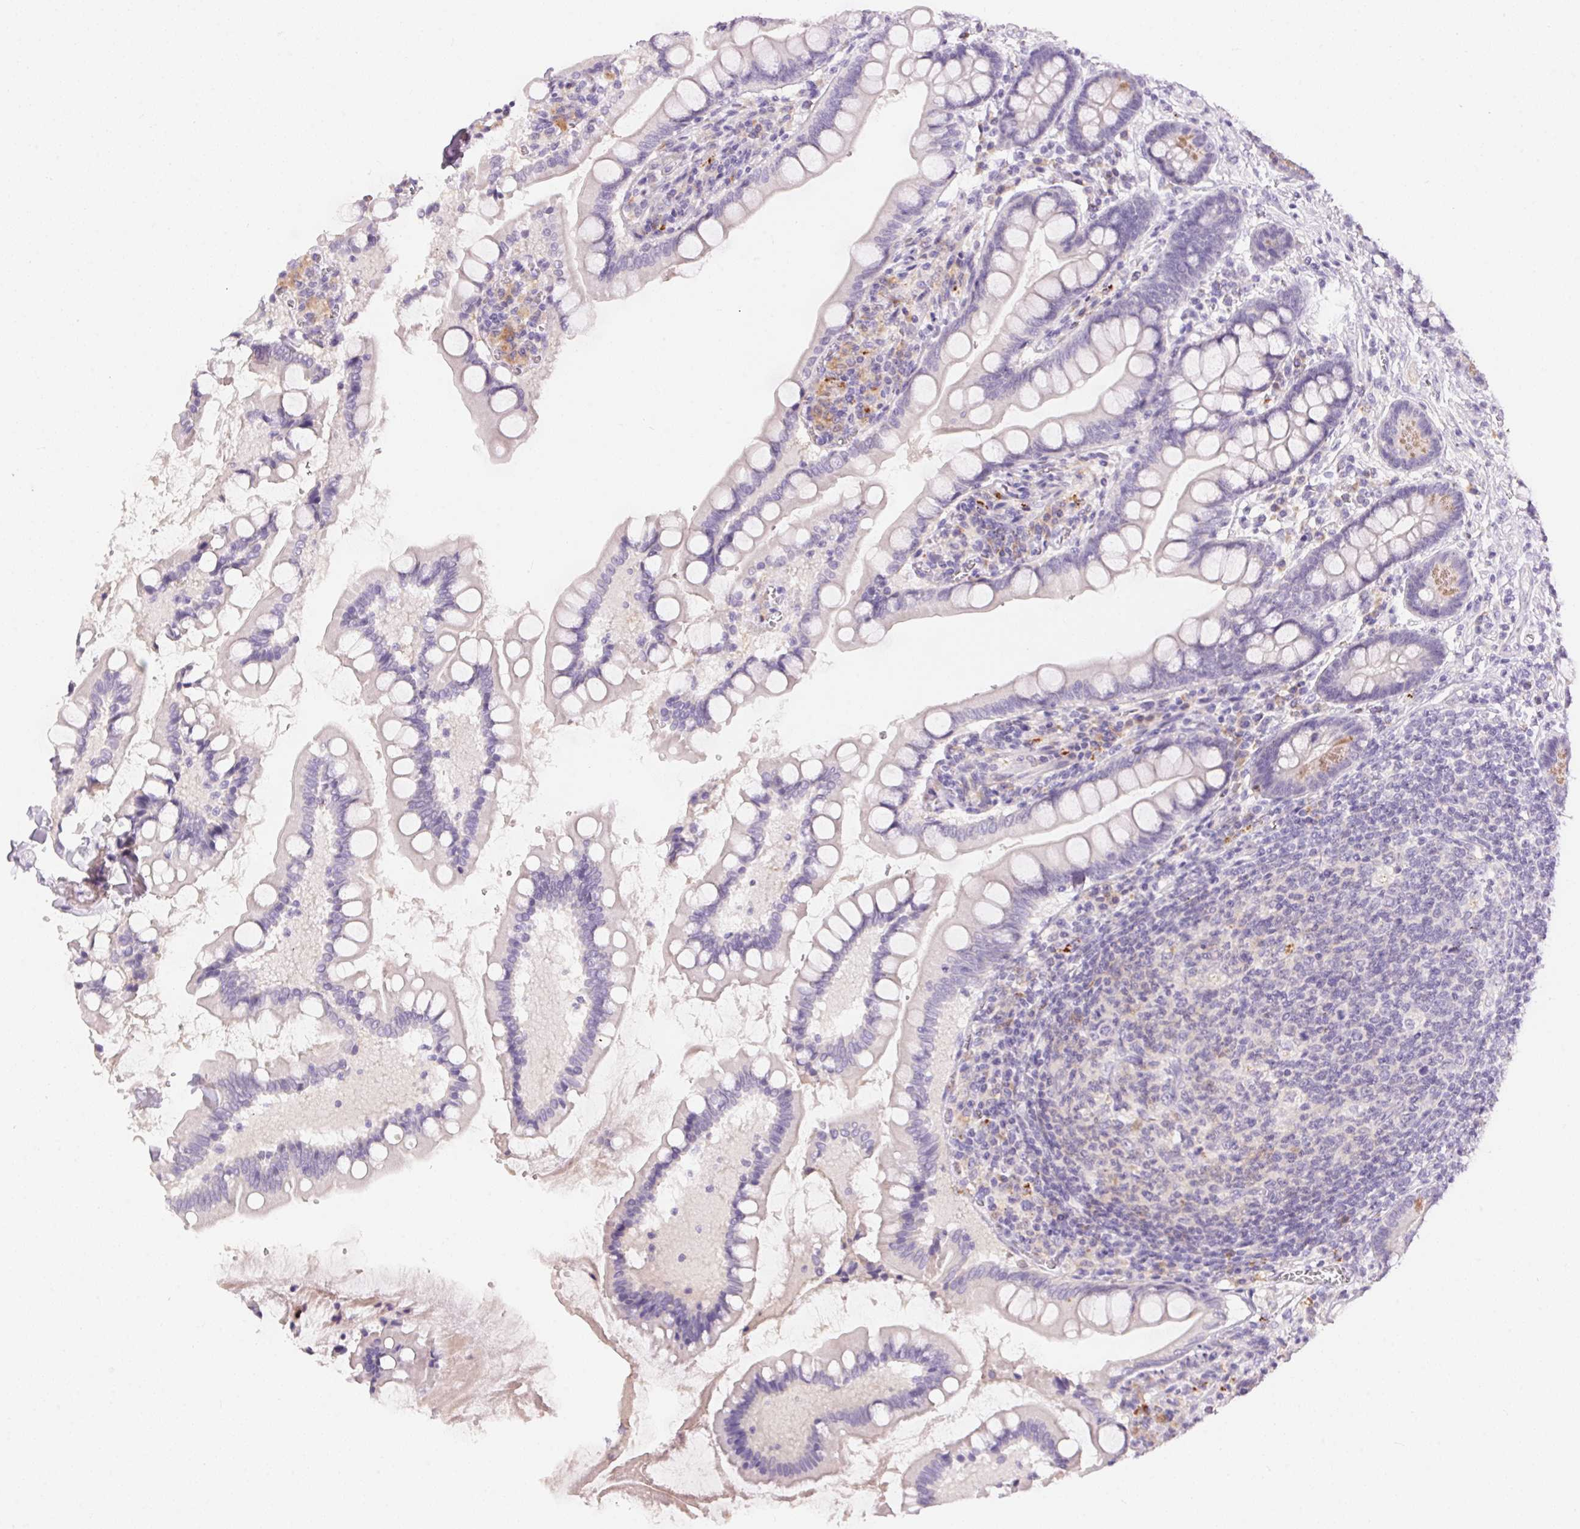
{"staining": {"intensity": "weak", "quantity": "<25%", "location": "cytoplasmic/membranous"}, "tissue": "small intestine", "cell_type": "Glandular cells", "image_type": "normal", "snomed": [{"axis": "morphology", "description": "Normal tissue, NOS"}, {"axis": "topography", "description": "Small intestine"}], "caption": "Immunohistochemistry micrograph of unremarkable human small intestine stained for a protein (brown), which shows no expression in glandular cells.", "gene": "PNLIPRP3", "patient": {"sex": "female", "age": 56}}